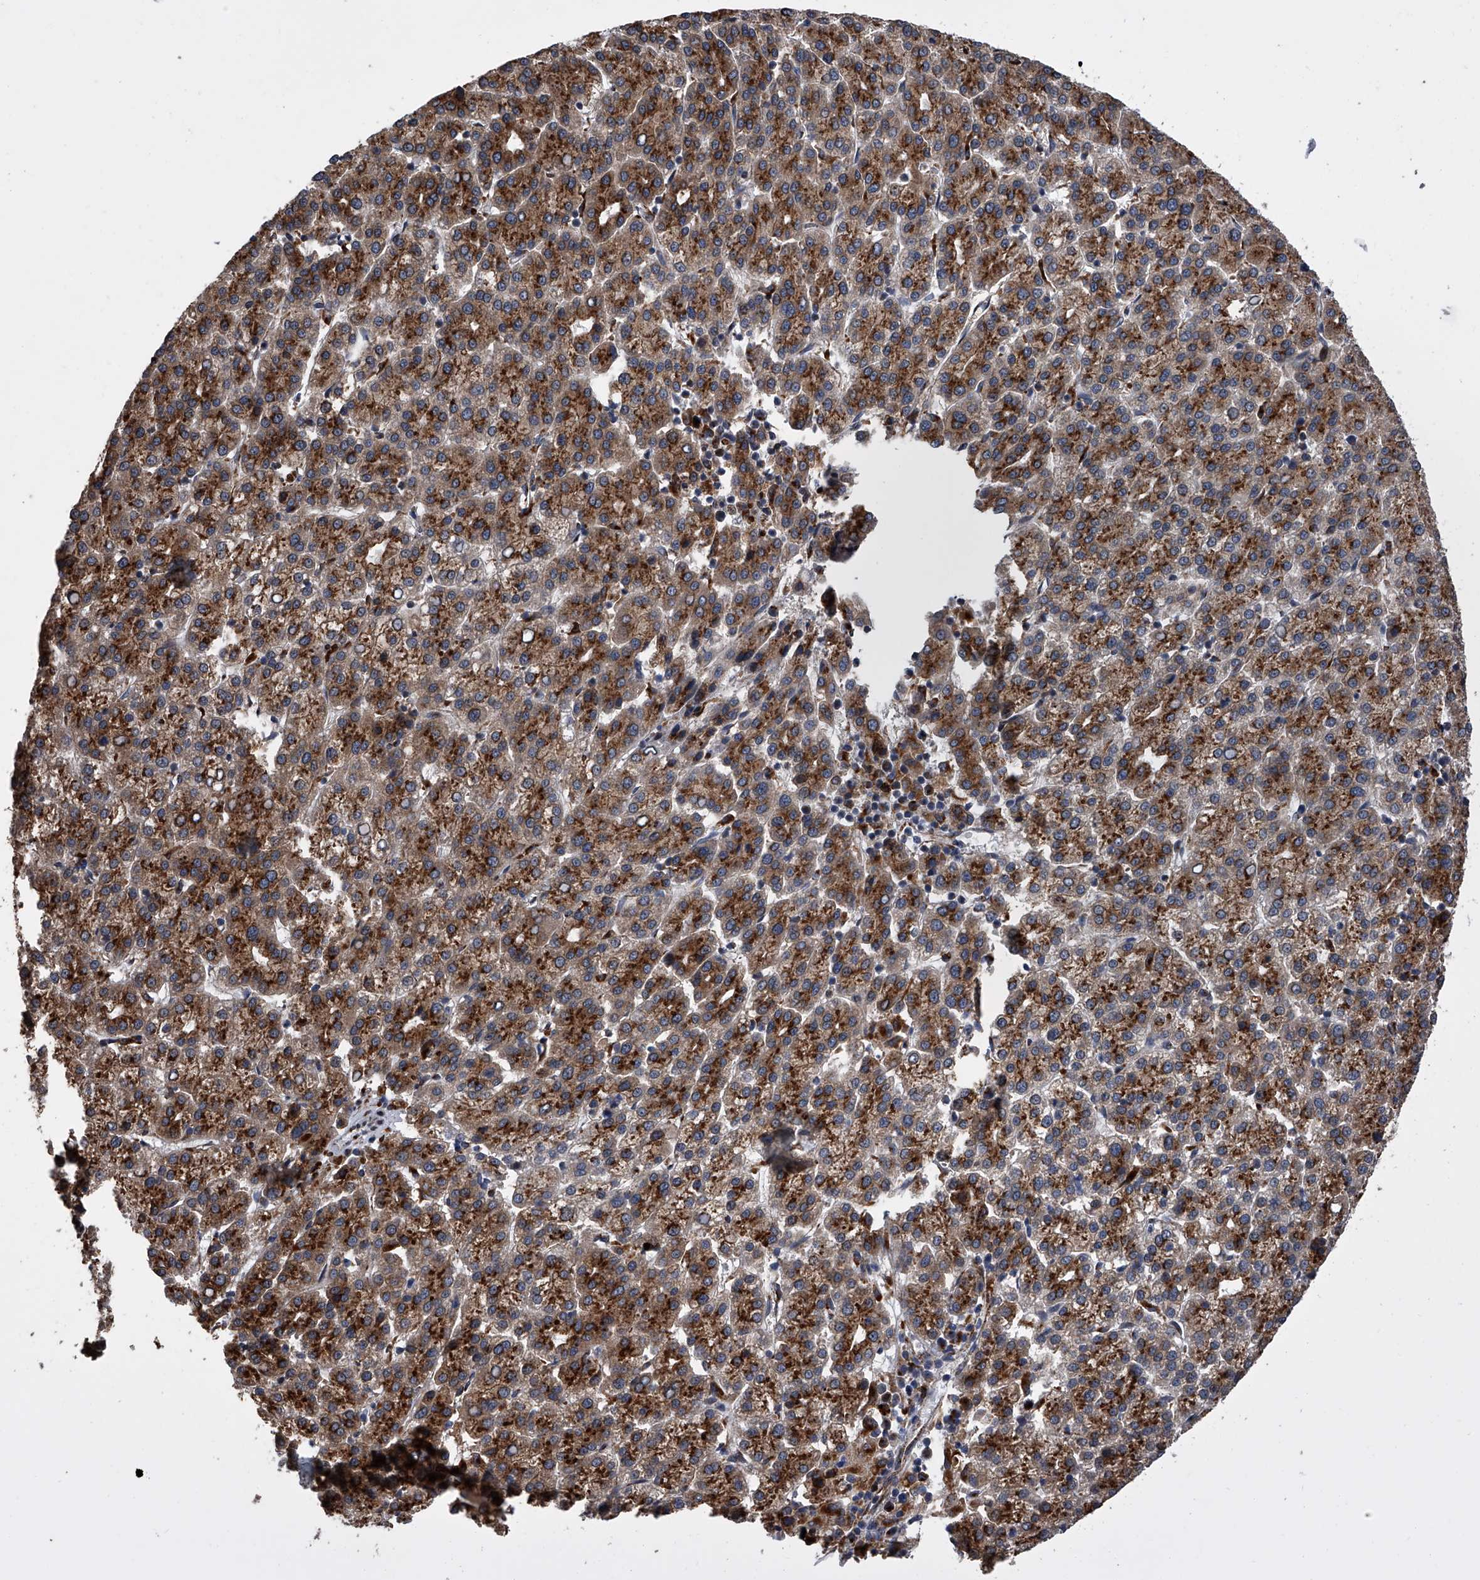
{"staining": {"intensity": "strong", "quantity": ">75%", "location": "cytoplasmic/membranous"}, "tissue": "liver cancer", "cell_type": "Tumor cells", "image_type": "cancer", "snomed": [{"axis": "morphology", "description": "Carcinoma, Hepatocellular, NOS"}, {"axis": "topography", "description": "Liver"}], "caption": "Strong cytoplasmic/membranous protein staining is identified in approximately >75% of tumor cells in liver cancer (hepatocellular carcinoma). The protein of interest is stained brown, and the nuclei are stained in blue (DAB IHC with brightfield microscopy, high magnification).", "gene": "TRIM8", "patient": {"sex": "female", "age": 58}}